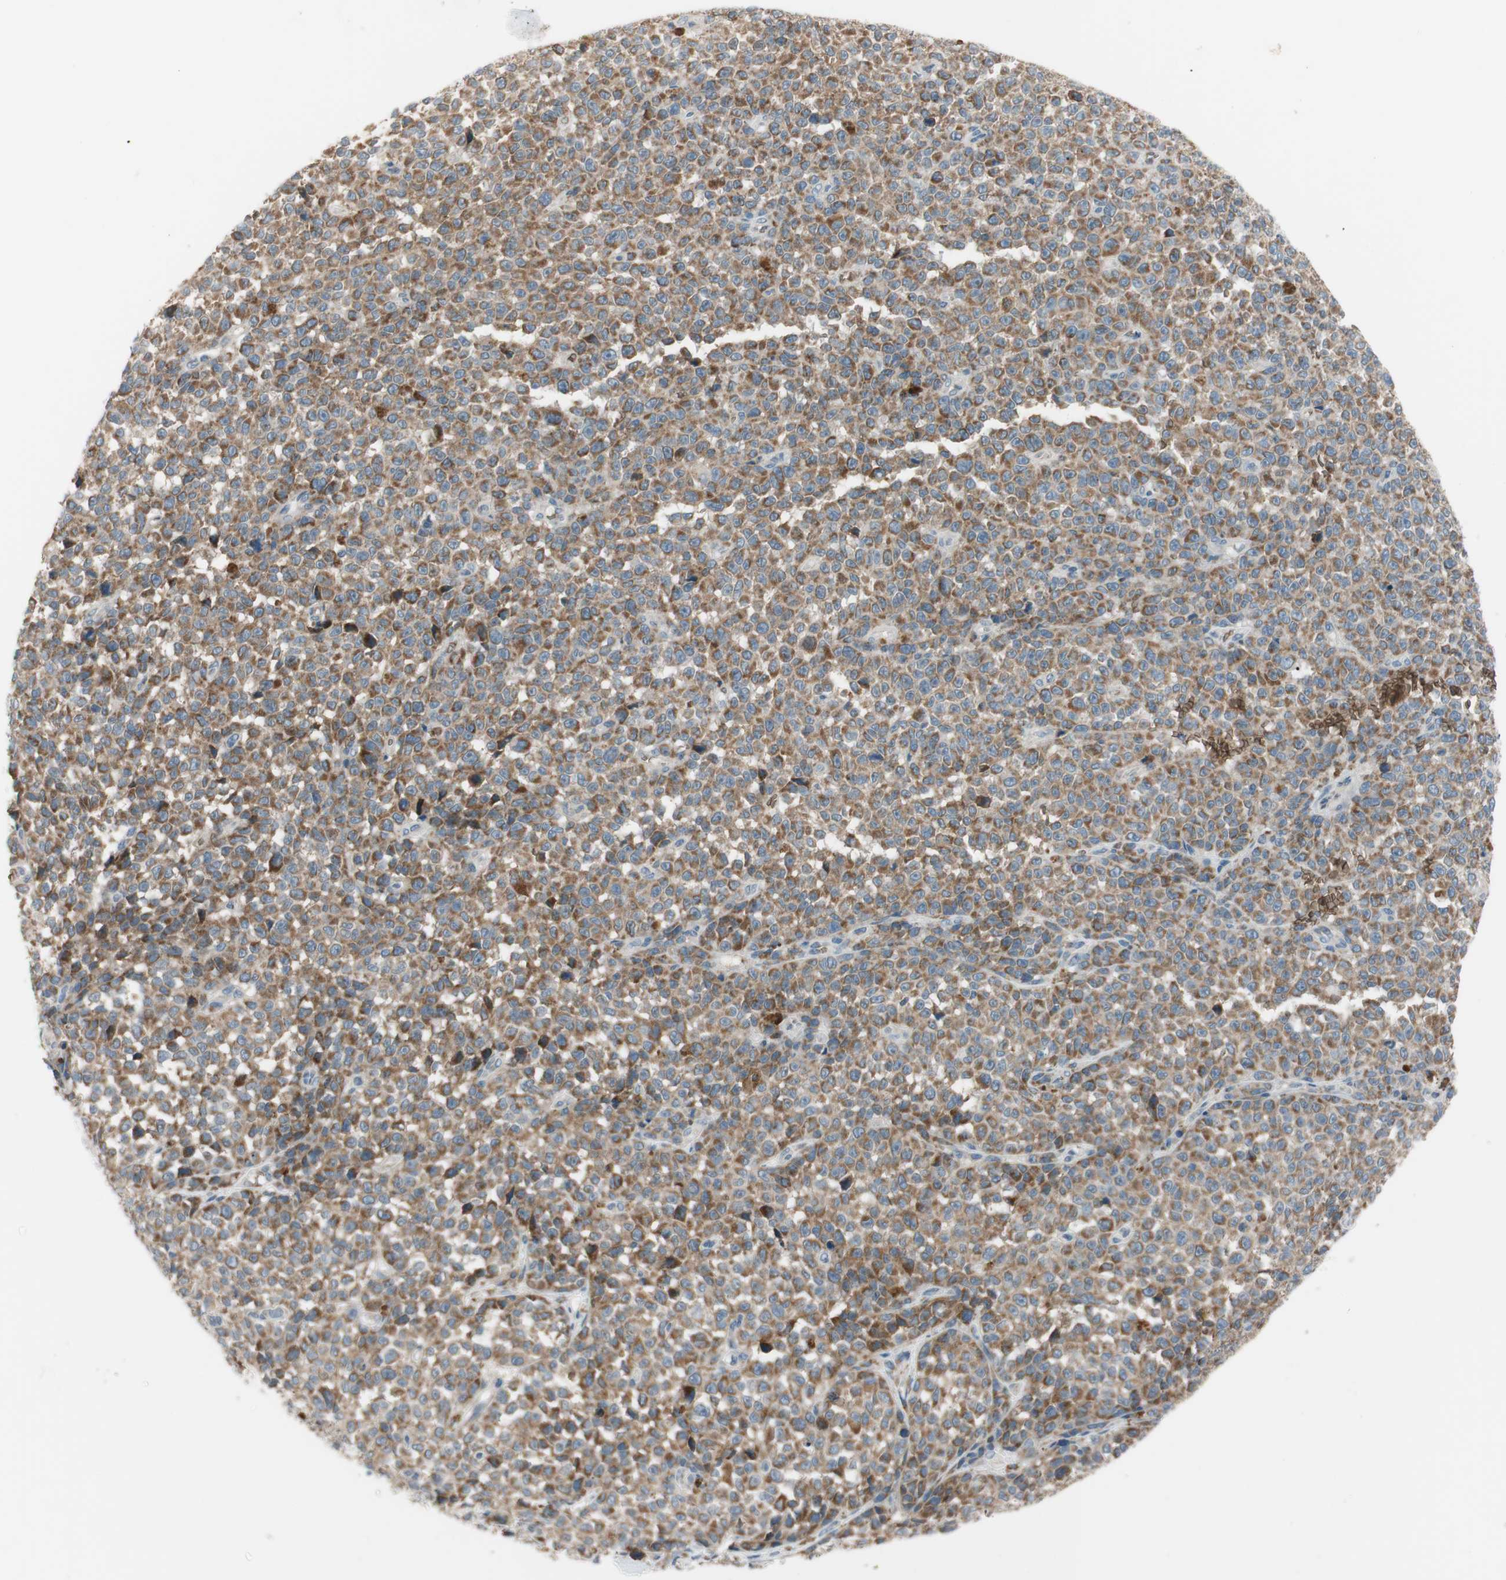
{"staining": {"intensity": "moderate", "quantity": ">75%", "location": "cytoplasmic/membranous"}, "tissue": "melanoma", "cell_type": "Tumor cells", "image_type": "cancer", "snomed": [{"axis": "morphology", "description": "Malignant melanoma, NOS"}, {"axis": "topography", "description": "Skin"}], "caption": "DAB immunohistochemical staining of human melanoma reveals moderate cytoplasmic/membranous protein positivity in approximately >75% of tumor cells.", "gene": "GYPC", "patient": {"sex": "female", "age": 82}}